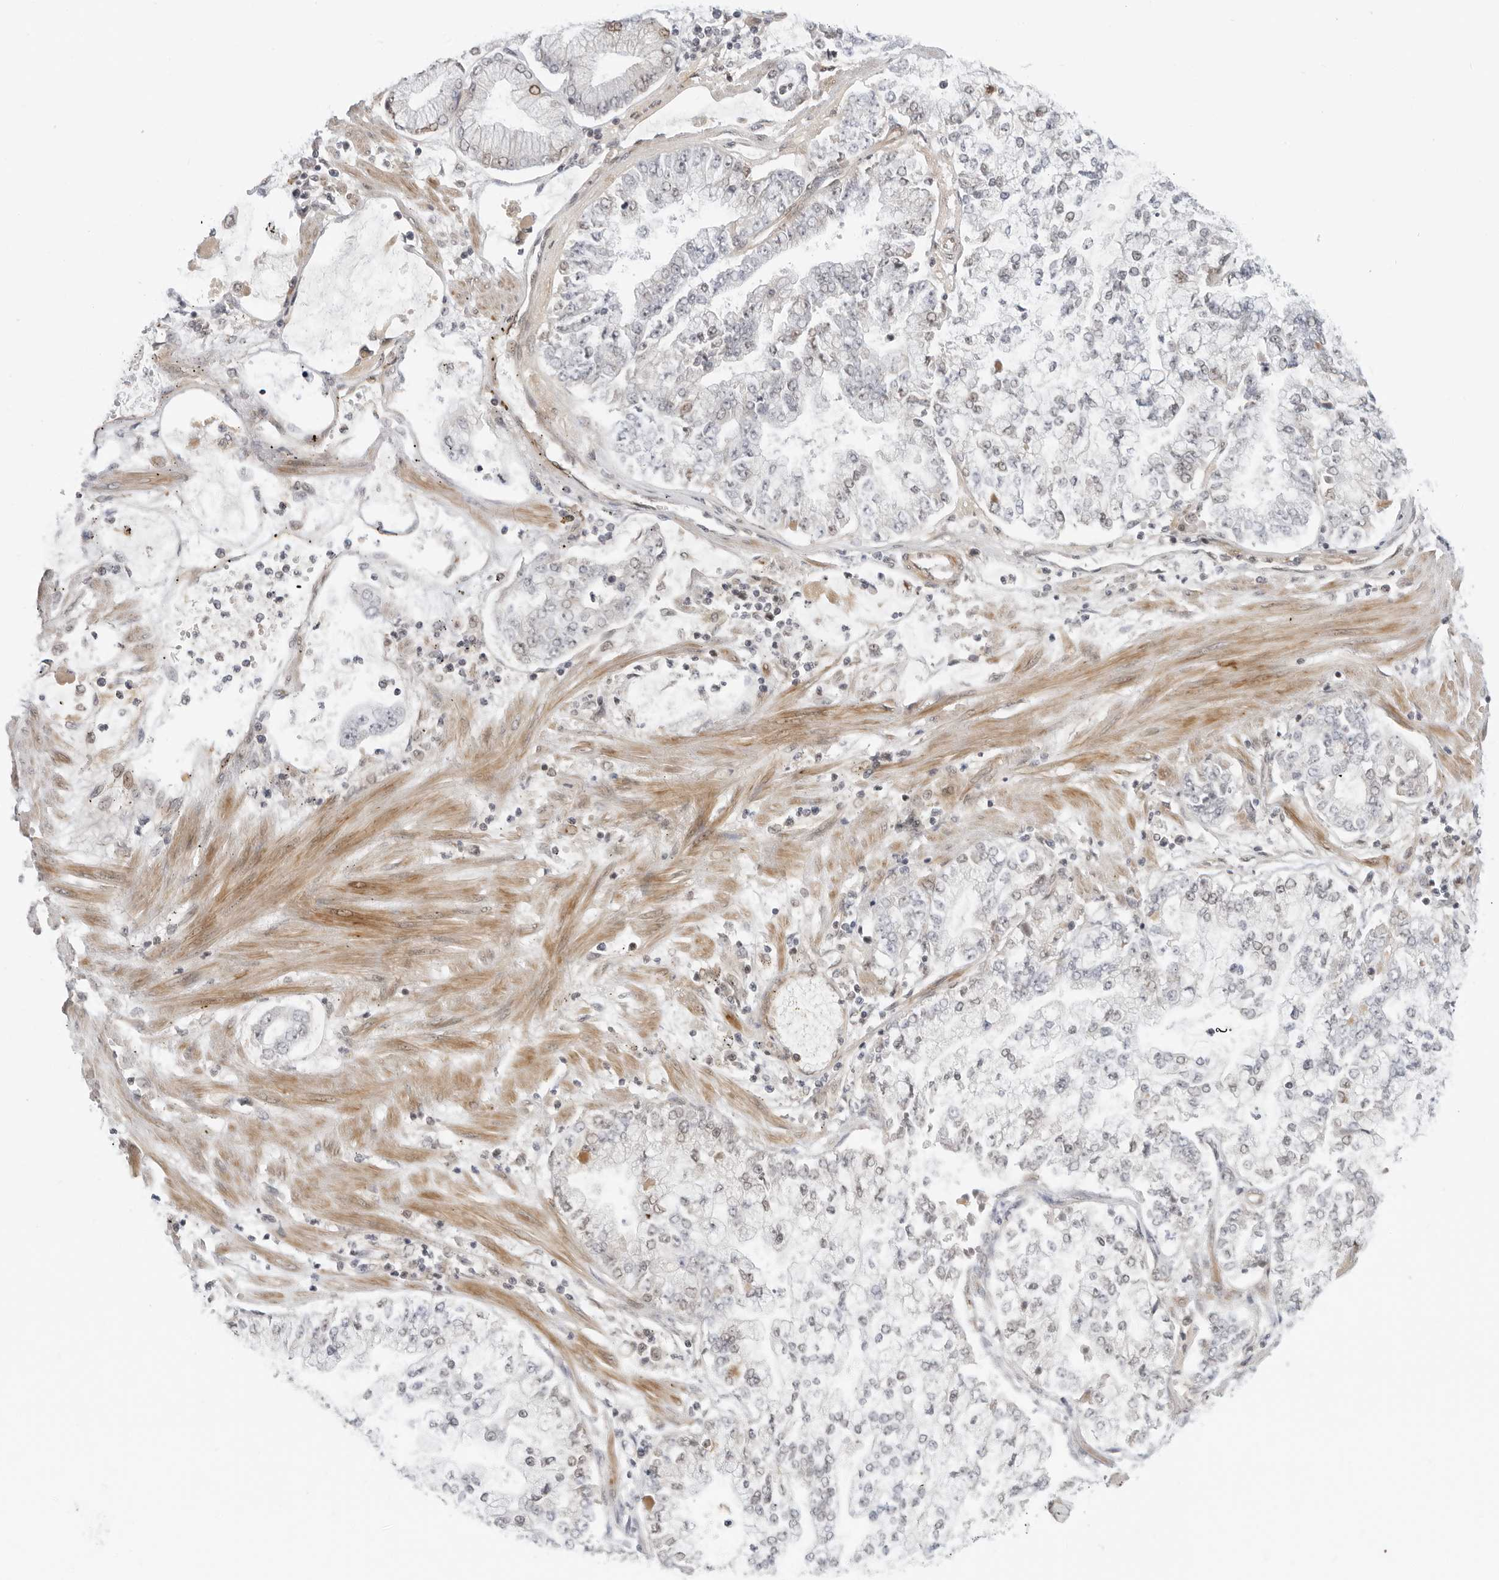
{"staining": {"intensity": "negative", "quantity": "none", "location": "none"}, "tissue": "stomach cancer", "cell_type": "Tumor cells", "image_type": "cancer", "snomed": [{"axis": "morphology", "description": "Adenocarcinoma, NOS"}, {"axis": "topography", "description": "Stomach"}], "caption": "Photomicrograph shows no protein positivity in tumor cells of stomach adenocarcinoma tissue. (IHC, brightfield microscopy, high magnification).", "gene": "SUGCT", "patient": {"sex": "male", "age": 76}}